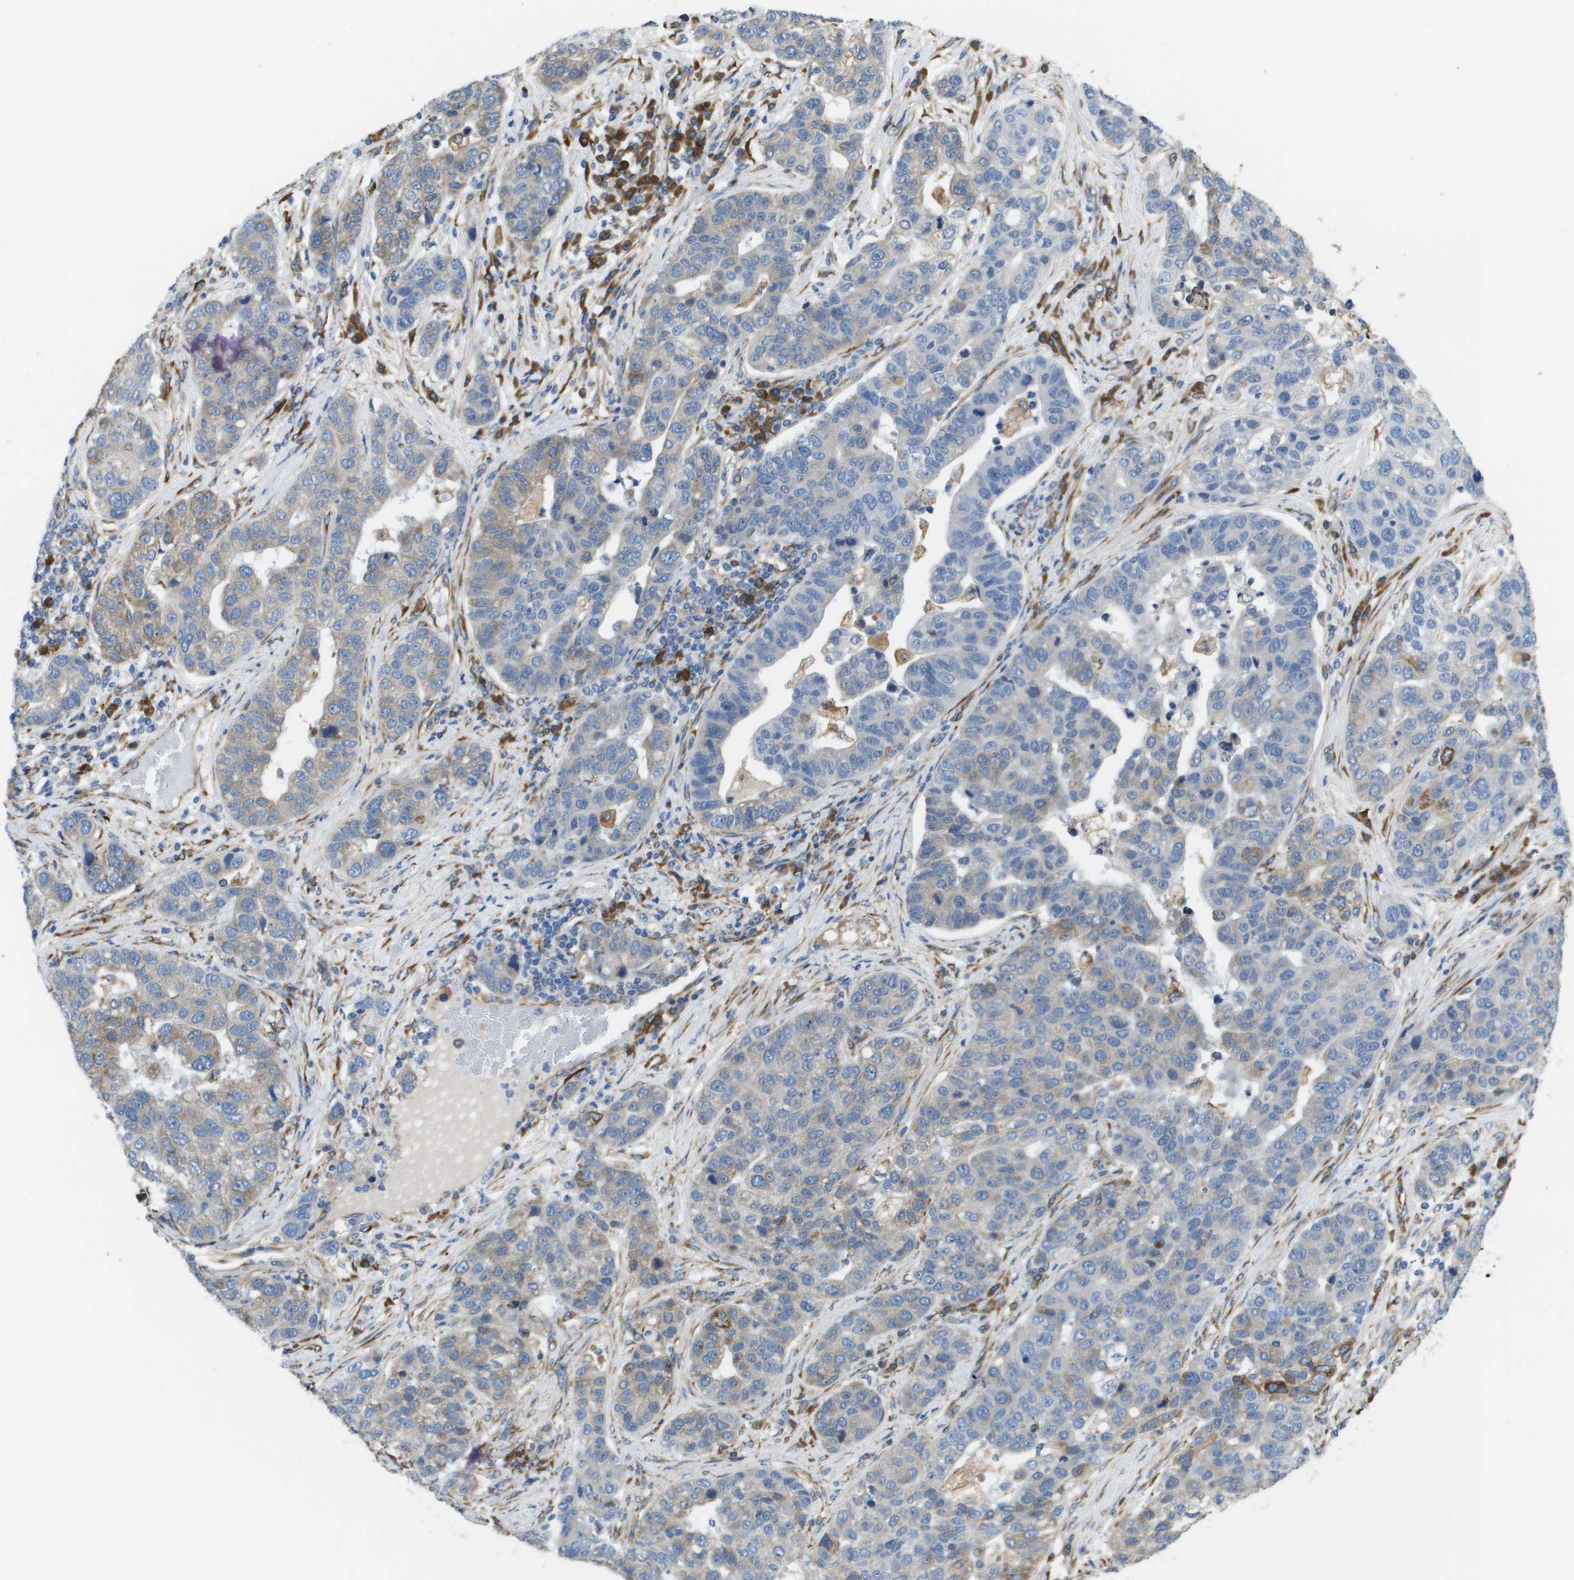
{"staining": {"intensity": "weak", "quantity": "25%-75%", "location": "cytoplasmic/membranous"}, "tissue": "pancreatic cancer", "cell_type": "Tumor cells", "image_type": "cancer", "snomed": [{"axis": "morphology", "description": "Adenocarcinoma, NOS"}, {"axis": "topography", "description": "Pancreas"}], "caption": "The micrograph exhibits immunohistochemical staining of pancreatic adenocarcinoma. There is weak cytoplasmic/membranous expression is identified in about 25%-75% of tumor cells.", "gene": "ST3GAL2", "patient": {"sex": "female", "age": 61}}